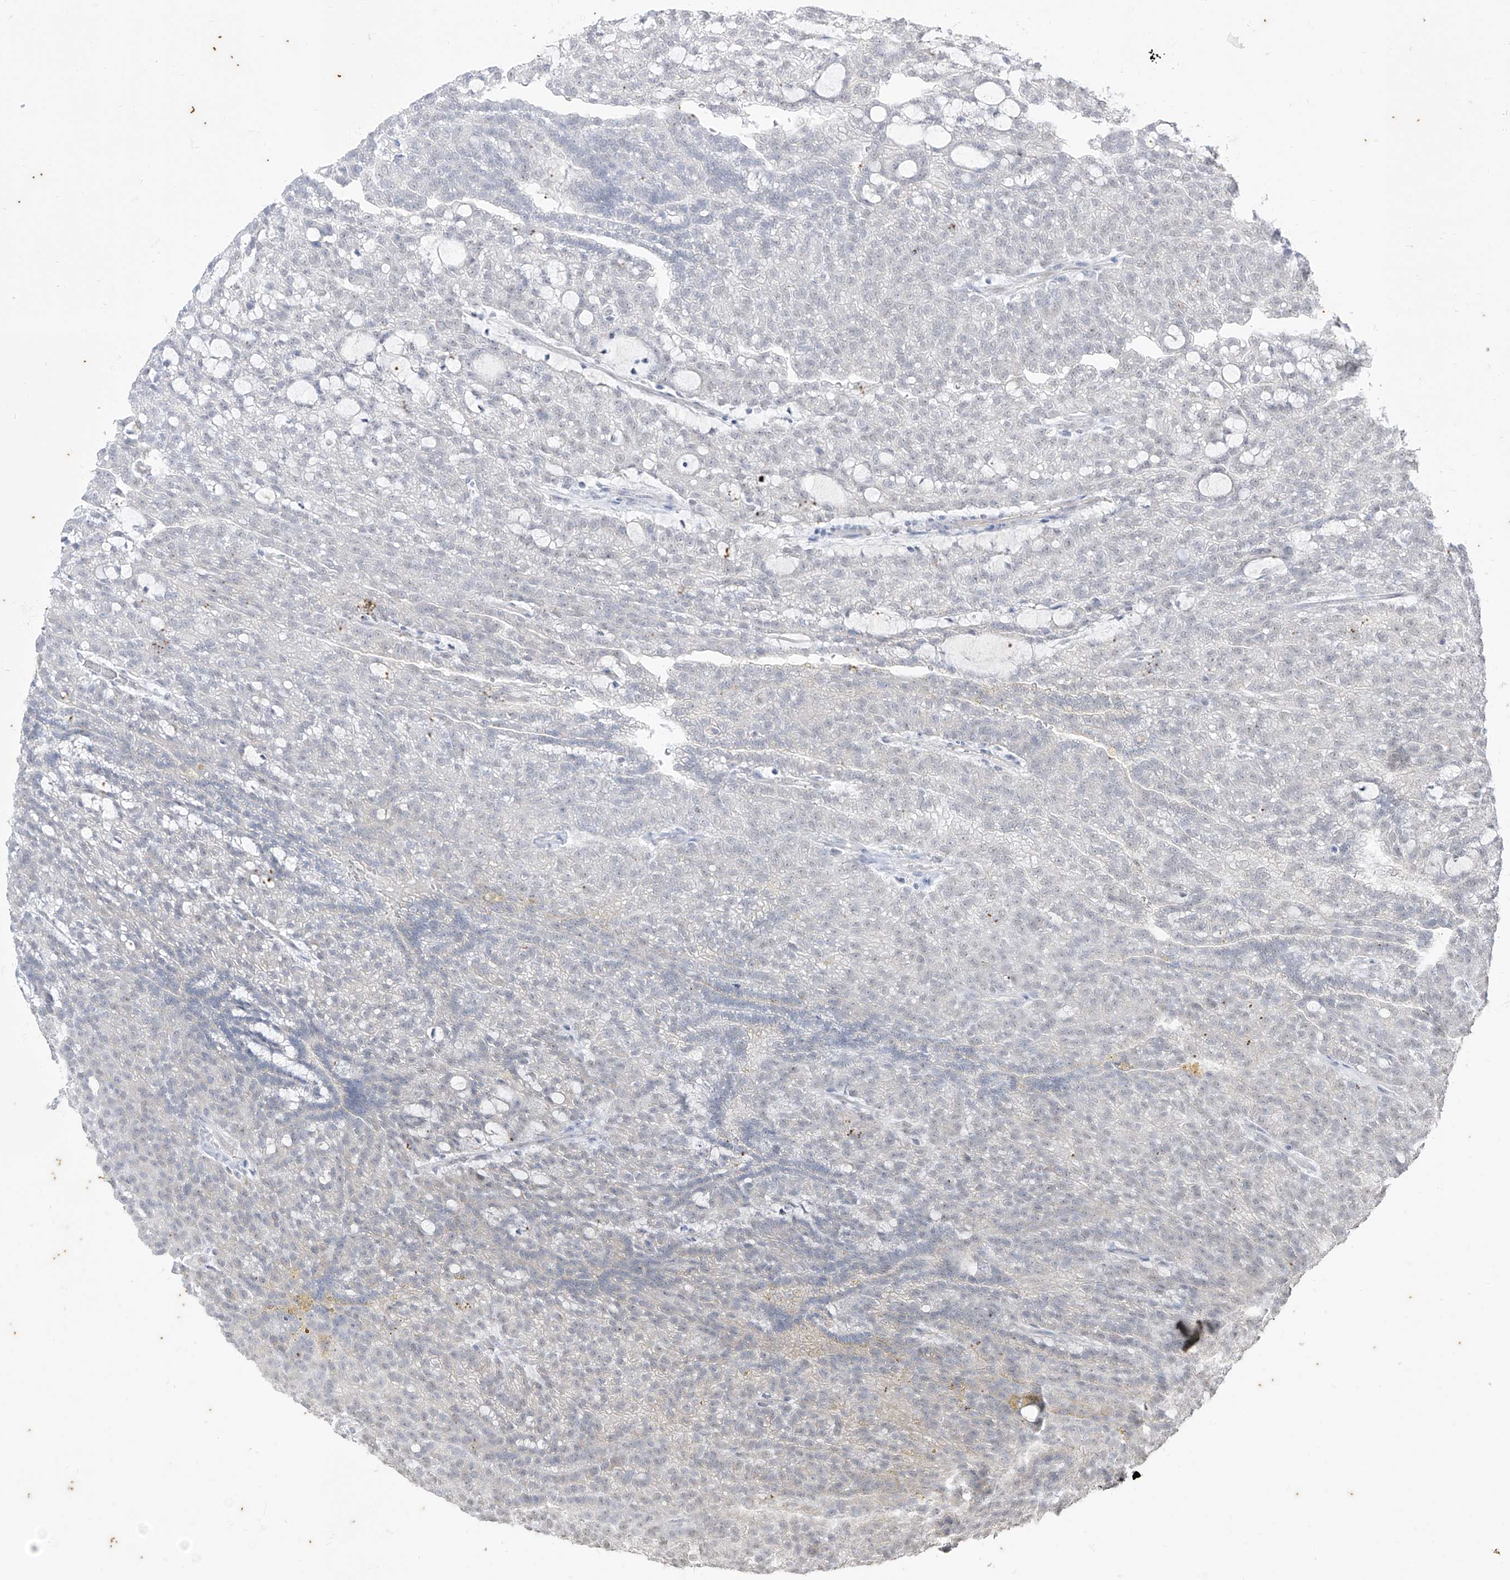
{"staining": {"intensity": "negative", "quantity": "none", "location": "none"}, "tissue": "renal cancer", "cell_type": "Tumor cells", "image_type": "cancer", "snomed": [{"axis": "morphology", "description": "Adenocarcinoma, NOS"}, {"axis": "topography", "description": "Kidney"}], "caption": "A high-resolution photomicrograph shows IHC staining of adenocarcinoma (renal), which shows no significant expression in tumor cells.", "gene": "PHF20L1", "patient": {"sex": "male", "age": 63}}